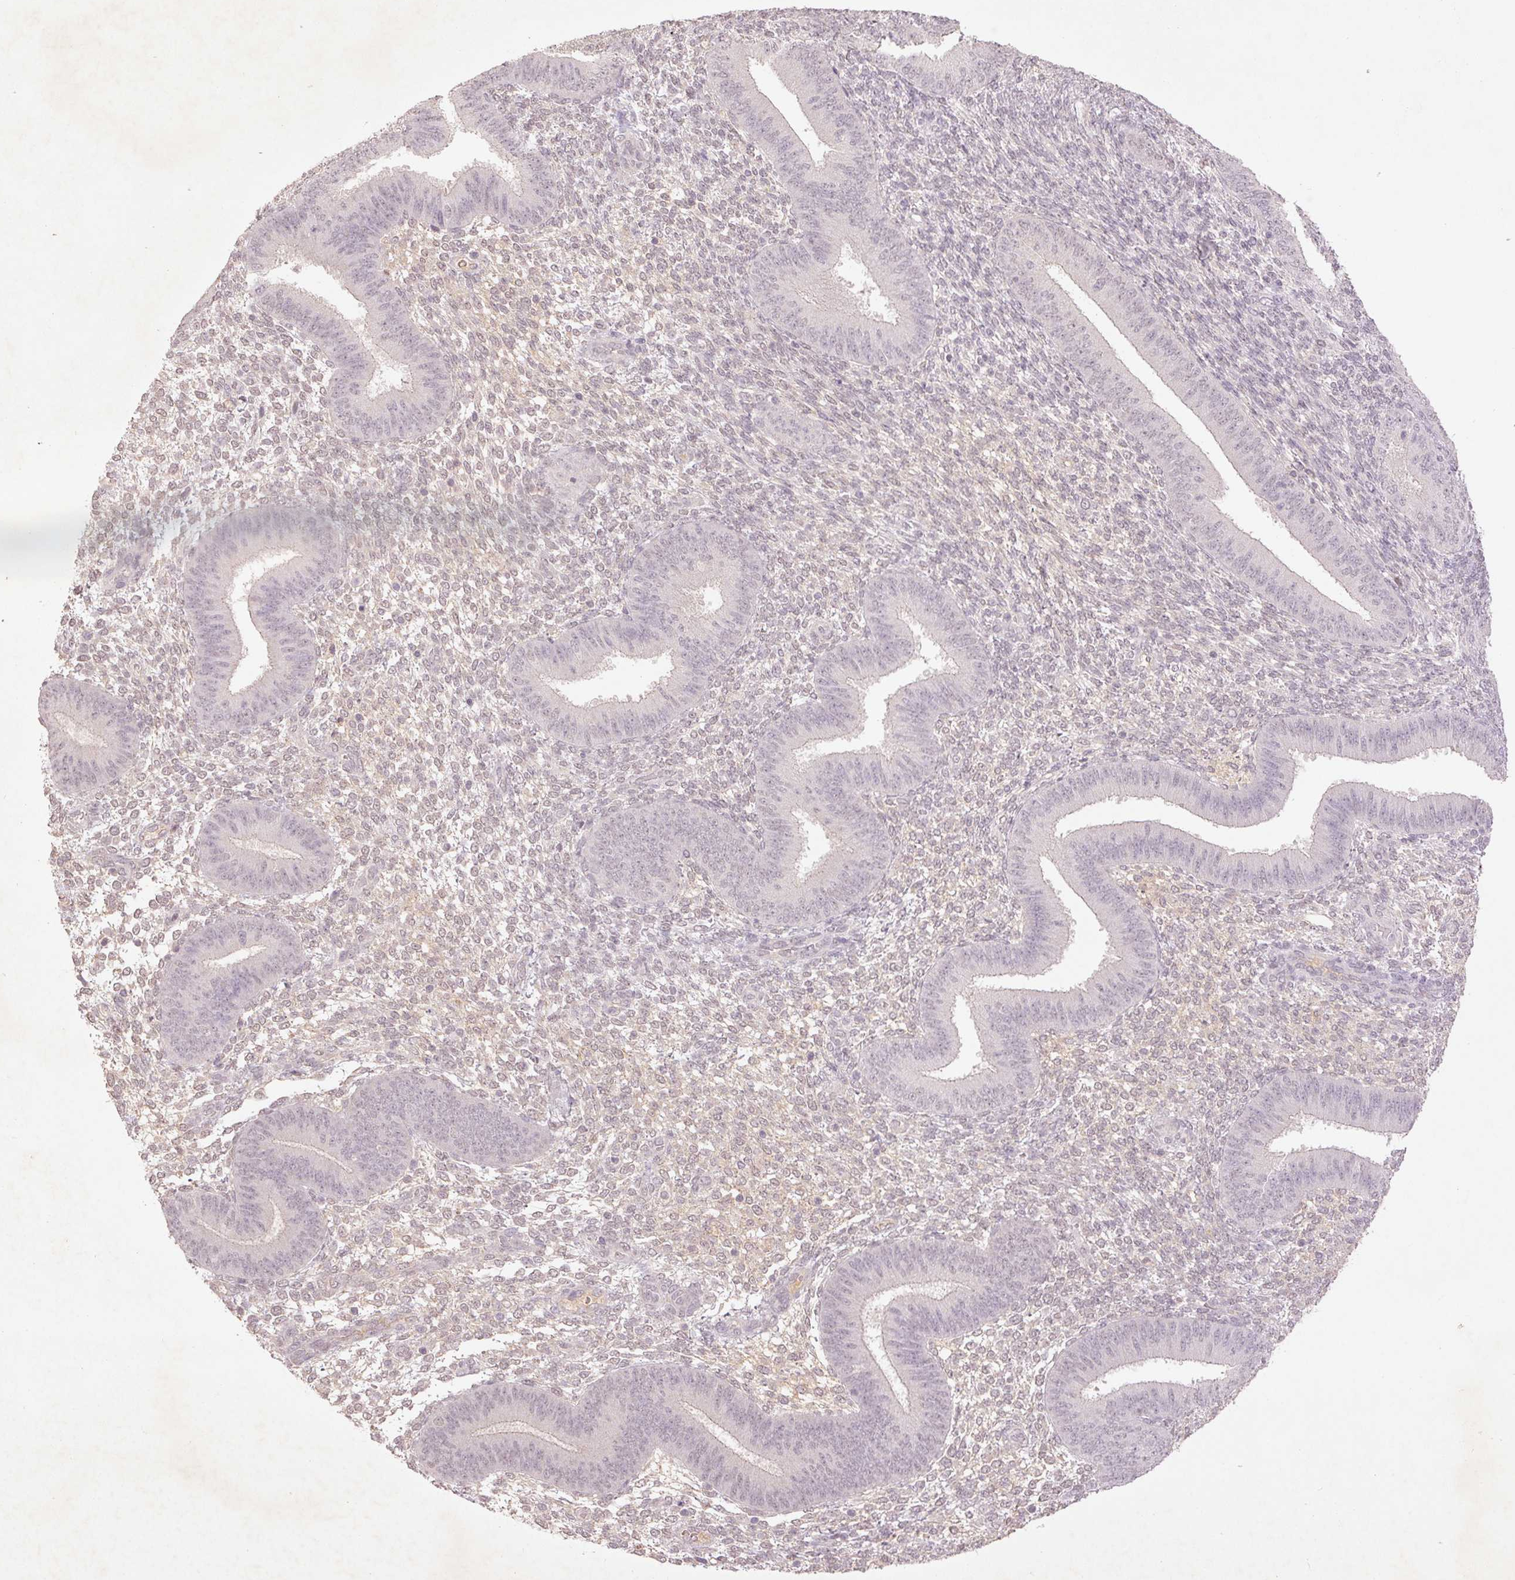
{"staining": {"intensity": "negative", "quantity": "none", "location": "none"}, "tissue": "endometrium", "cell_type": "Cells in endometrial stroma", "image_type": "normal", "snomed": [{"axis": "morphology", "description": "Normal tissue, NOS"}, {"axis": "topography", "description": "Endometrium"}], "caption": "This is an immunohistochemistry (IHC) micrograph of benign human endometrium. There is no staining in cells in endometrial stroma.", "gene": "FAM168B", "patient": {"sex": "female", "age": 39}}